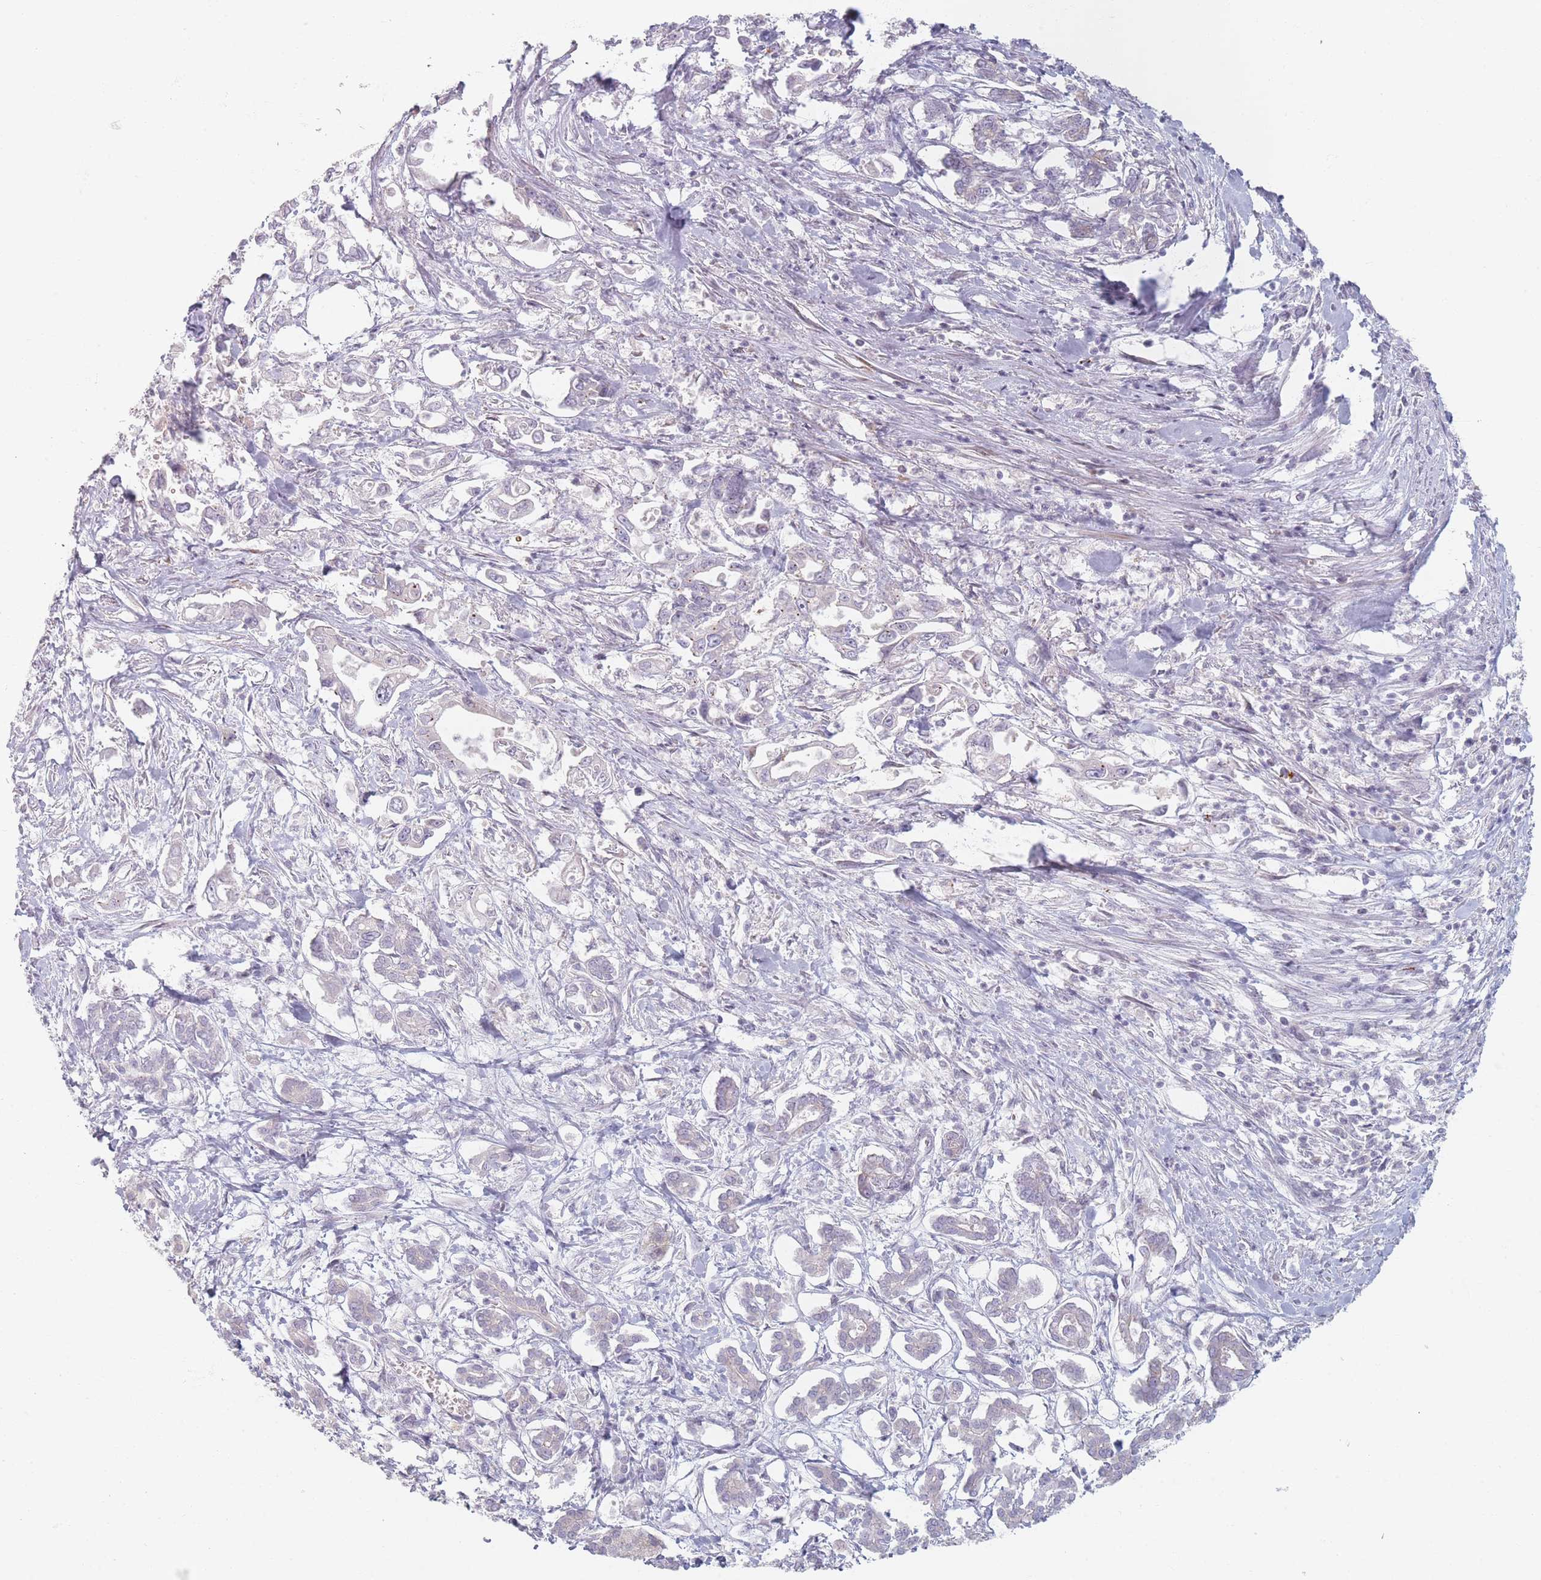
{"staining": {"intensity": "negative", "quantity": "none", "location": "none"}, "tissue": "pancreatic cancer", "cell_type": "Tumor cells", "image_type": "cancer", "snomed": [{"axis": "morphology", "description": "Adenocarcinoma, NOS"}, {"axis": "topography", "description": "Pancreas"}], "caption": "Pancreatic adenocarcinoma stained for a protein using immunohistochemistry (IHC) shows no expression tumor cells.", "gene": "TMOD1", "patient": {"sex": "male", "age": 61}}